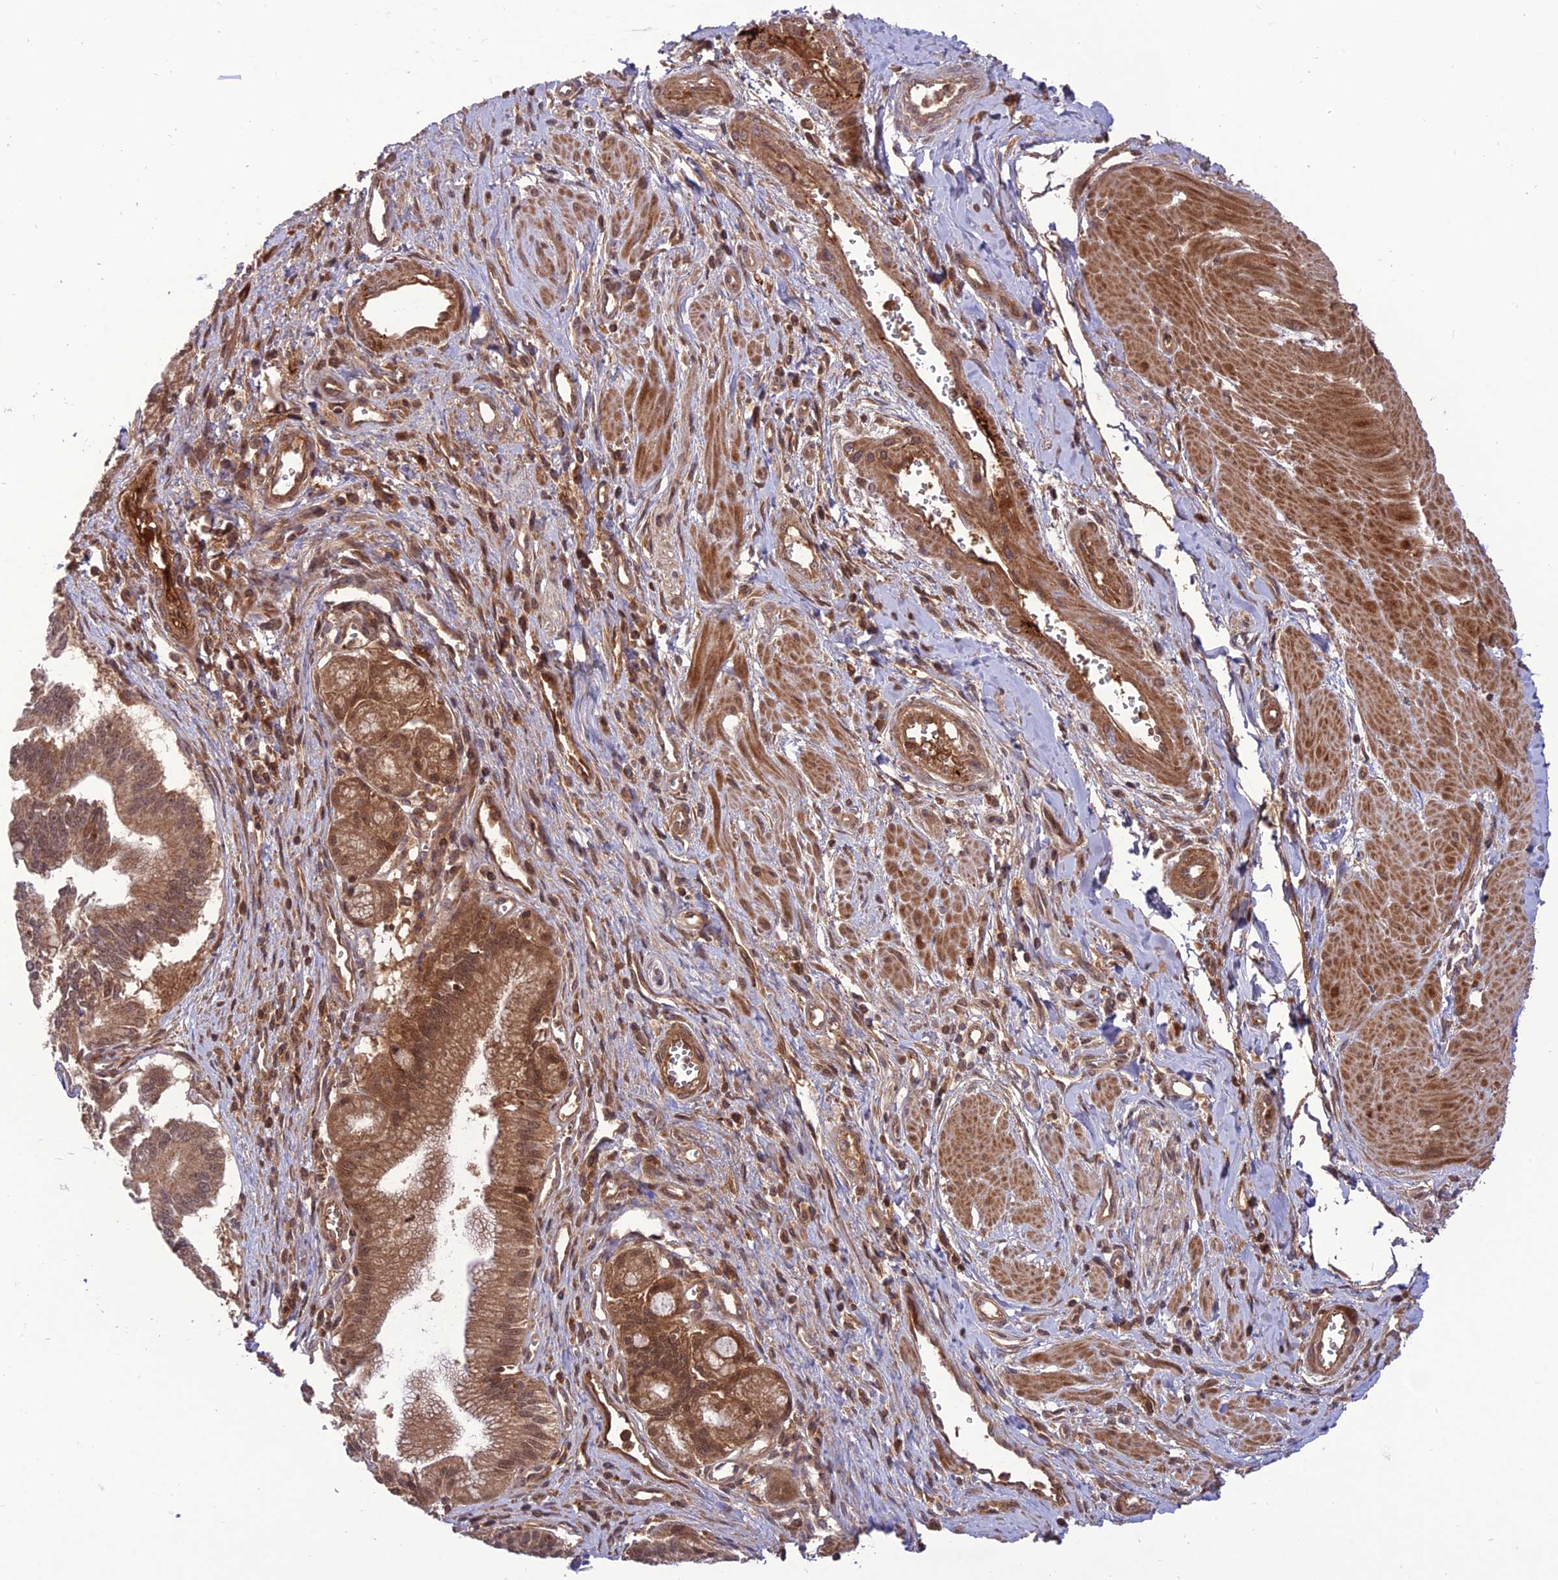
{"staining": {"intensity": "moderate", "quantity": ">75%", "location": "cytoplasmic/membranous,nuclear"}, "tissue": "pancreatic cancer", "cell_type": "Tumor cells", "image_type": "cancer", "snomed": [{"axis": "morphology", "description": "Adenocarcinoma, NOS"}, {"axis": "topography", "description": "Pancreas"}], "caption": "An immunohistochemistry (IHC) micrograph of tumor tissue is shown. Protein staining in brown labels moderate cytoplasmic/membranous and nuclear positivity in pancreatic cancer (adenocarcinoma) within tumor cells.", "gene": "NDUFC1", "patient": {"sex": "male", "age": 78}}